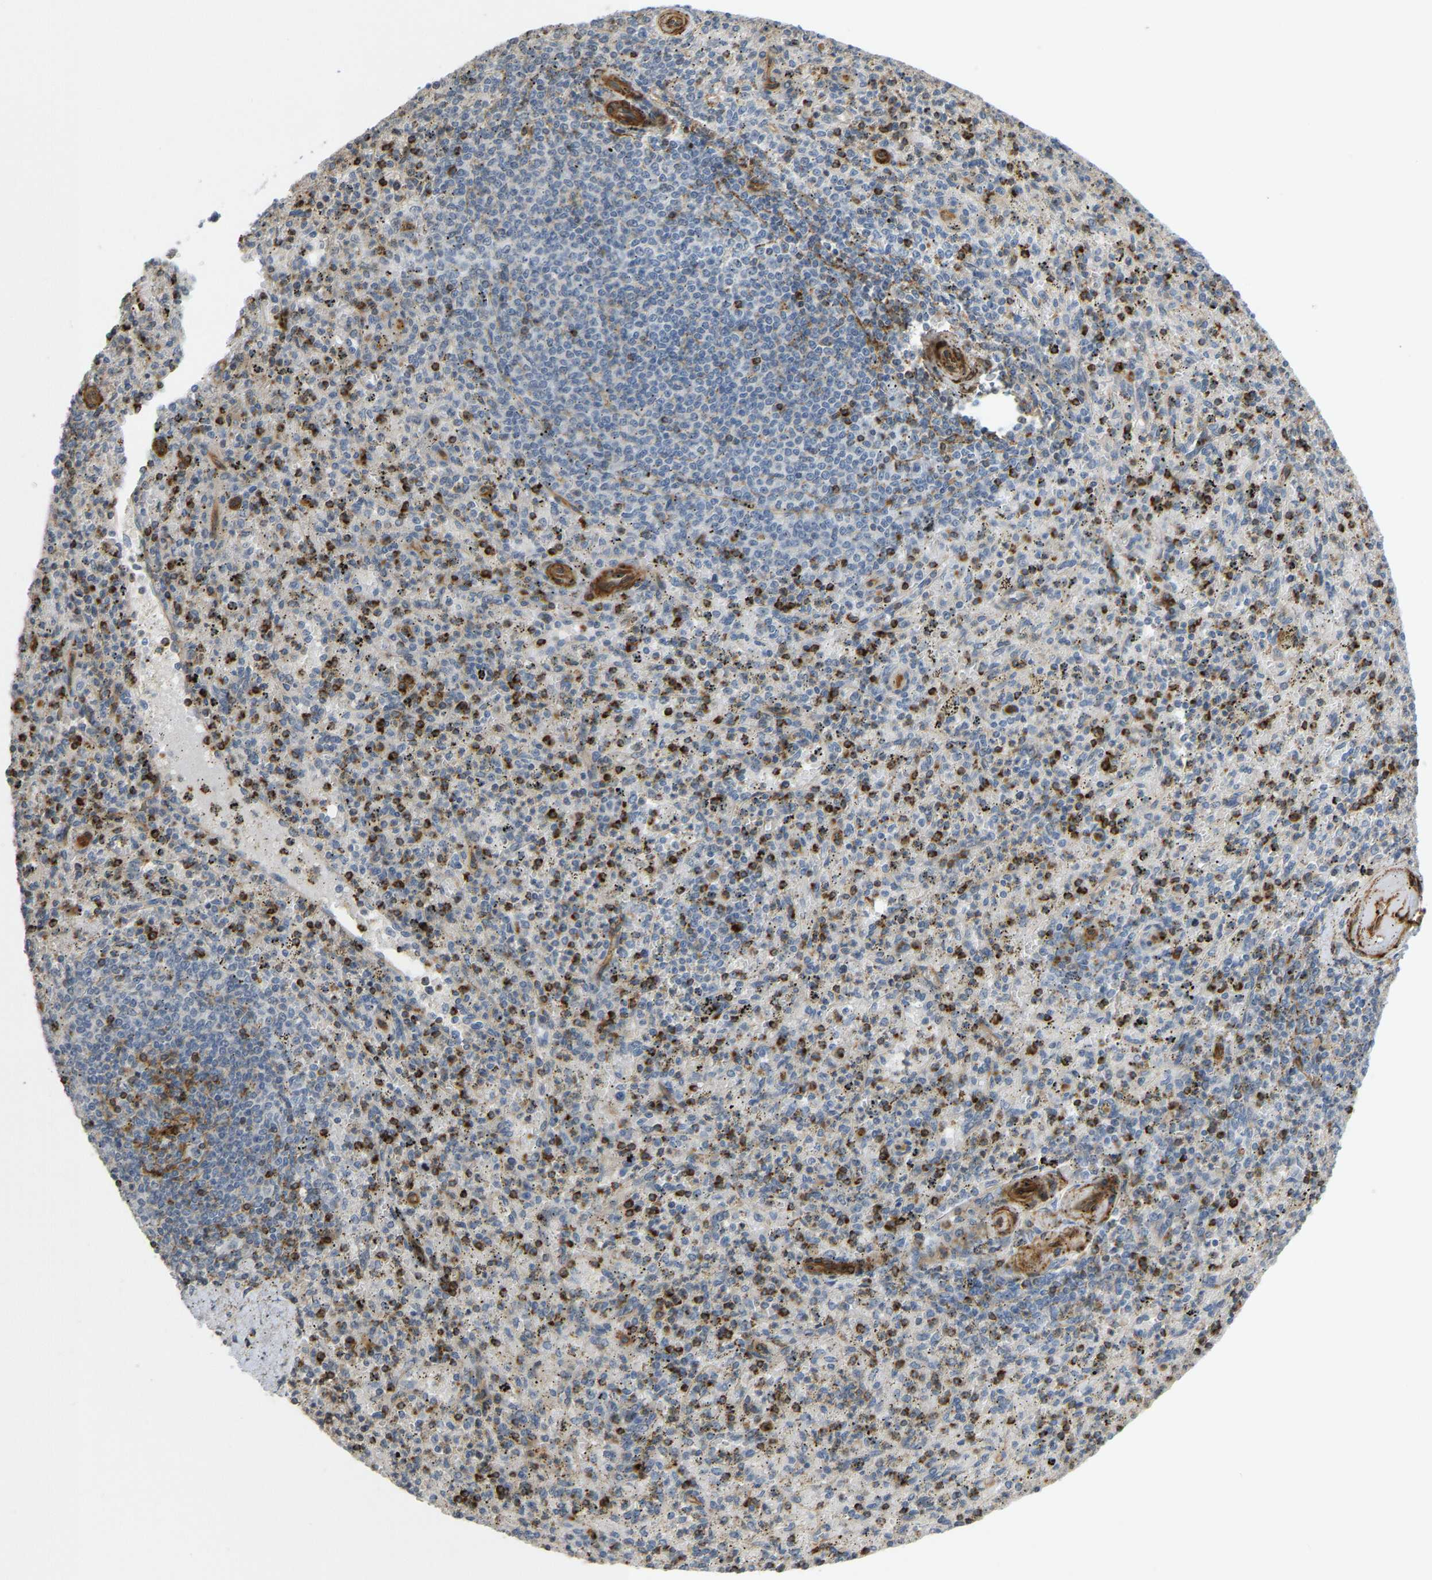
{"staining": {"intensity": "strong", "quantity": "25%-75%", "location": "cytoplasmic/membranous"}, "tissue": "spleen", "cell_type": "Cells in red pulp", "image_type": "normal", "snomed": [{"axis": "morphology", "description": "Normal tissue, NOS"}, {"axis": "topography", "description": "Spleen"}], "caption": "Normal spleen exhibits strong cytoplasmic/membranous expression in about 25%-75% of cells in red pulp, visualized by immunohistochemistry. The protein of interest is shown in brown color, while the nuclei are stained blue.", "gene": "KIAA1671", "patient": {"sex": "male", "age": 72}}